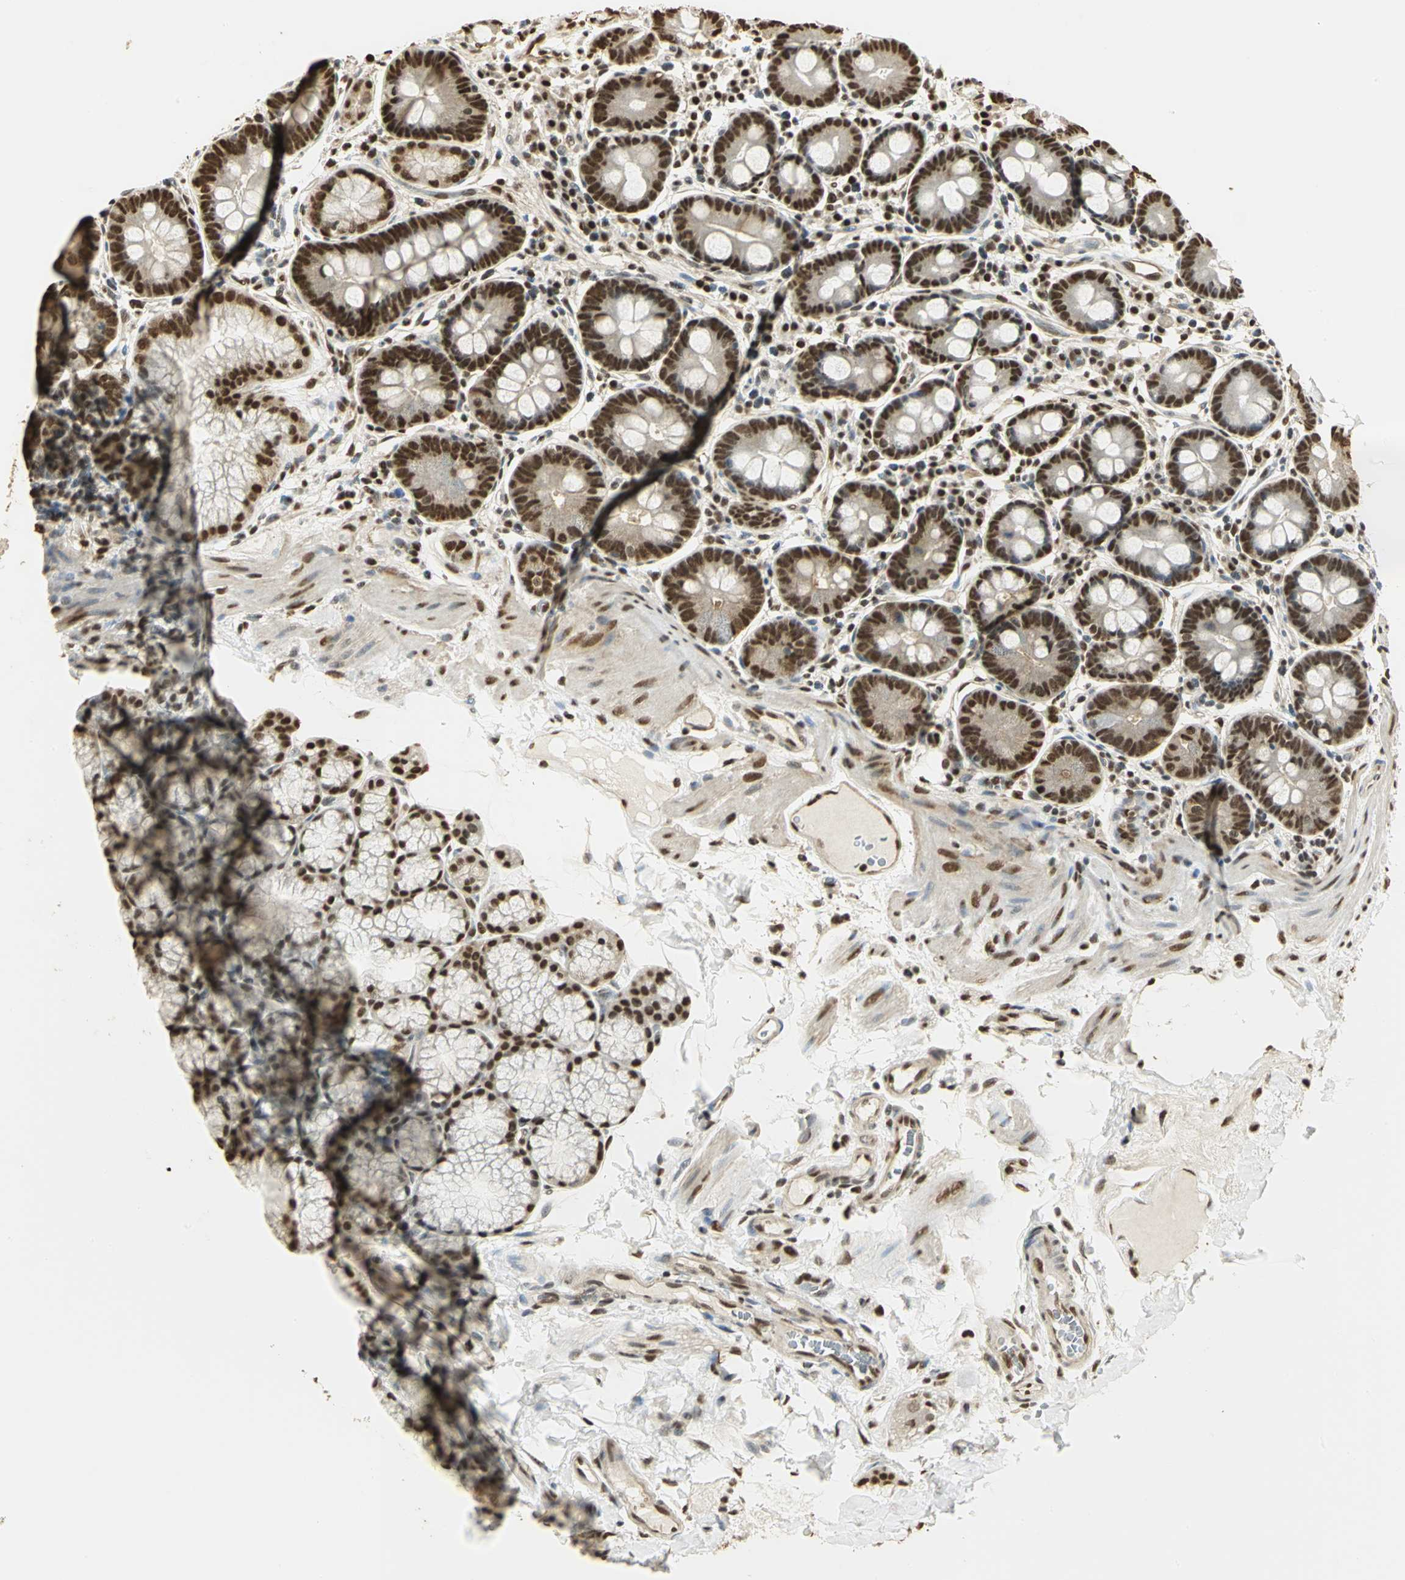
{"staining": {"intensity": "strong", "quantity": ">75%", "location": "nuclear"}, "tissue": "duodenum", "cell_type": "Glandular cells", "image_type": "normal", "snomed": [{"axis": "morphology", "description": "Normal tissue, NOS"}, {"axis": "topography", "description": "Duodenum"}], "caption": "IHC image of unremarkable duodenum: human duodenum stained using immunohistochemistry (IHC) exhibits high levels of strong protein expression localized specifically in the nuclear of glandular cells, appearing as a nuclear brown color.", "gene": "SET", "patient": {"sex": "male", "age": 50}}